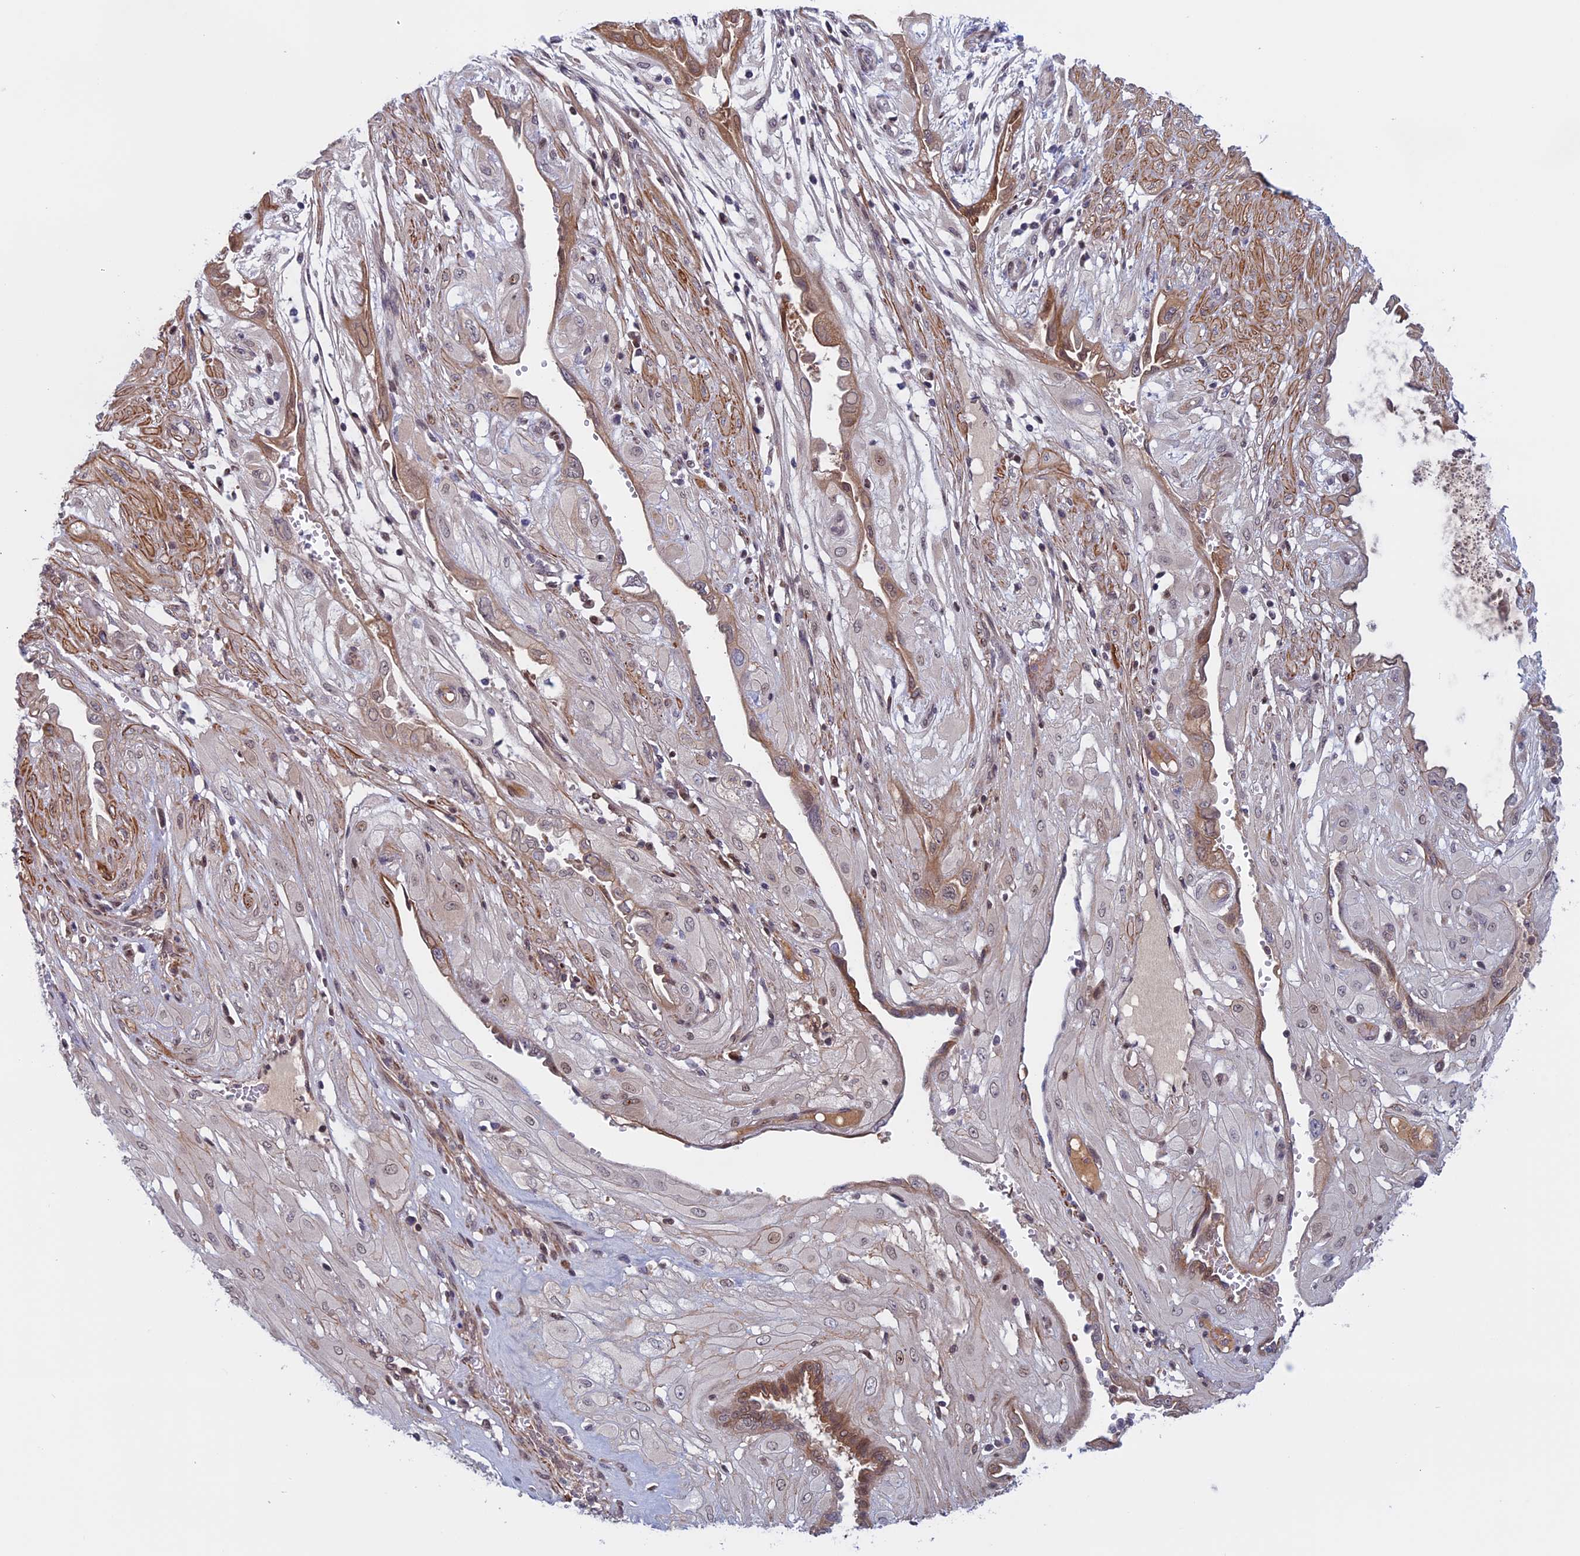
{"staining": {"intensity": "weak", "quantity": "25%-75%", "location": "cytoplasmic/membranous,nuclear"}, "tissue": "cervical cancer", "cell_type": "Tumor cells", "image_type": "cancer", "snomed": [{"axis": "morphology", "description": "Squamous cell carcinoma, NOS"}, {"axis": "topography", "description": "Cervix"}], "caption": "Tumor cells display low levels of weak cytoplasmic/membranous and nuclear staining in approximately 25%-75% of cells in squamous cell carcinoma (cervical).", "gene": "FADS1", "patient": {"sex": "female", "age": 36}}